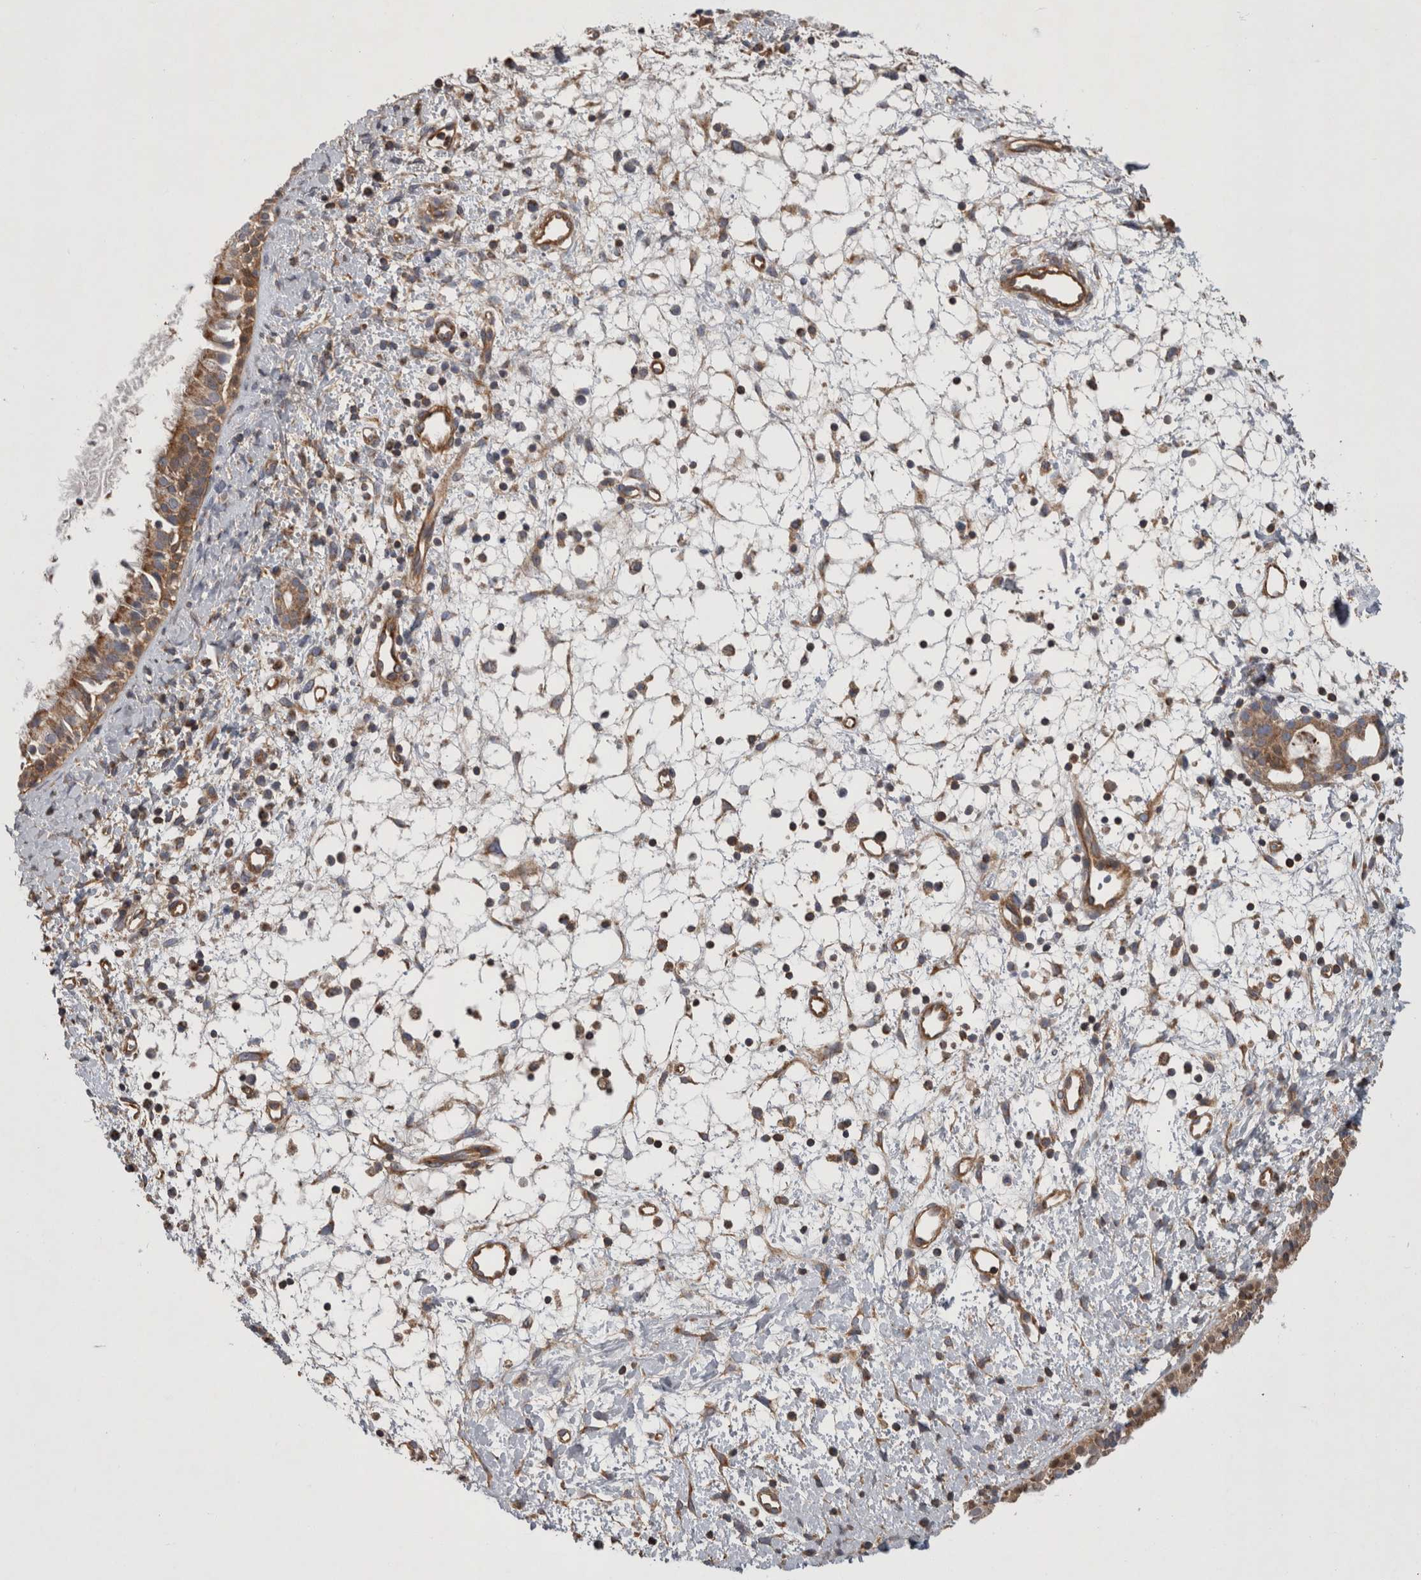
{"staining": {"intensity": "moderate", "quantity": ">75%", "location": "cytoplasmic/membranous"}, "tissue": "nasopharynx", "cell_type": "Respiratory epithelial cells", "image_type": "normal", "snomed": [{"axis": "morphology", "description": "Normal tissue, NOS"}, {"axis": "topography", "description": "Nasopharynx"}], "caption": "Protein staining reveals moderate cytoplasmic/membranous positivity in approximately >75% of respiratory epithelial cells in unremarkable nasopharynx.", "gene": "SFXN2", "patient": {"sex": "male", "age": 22}}